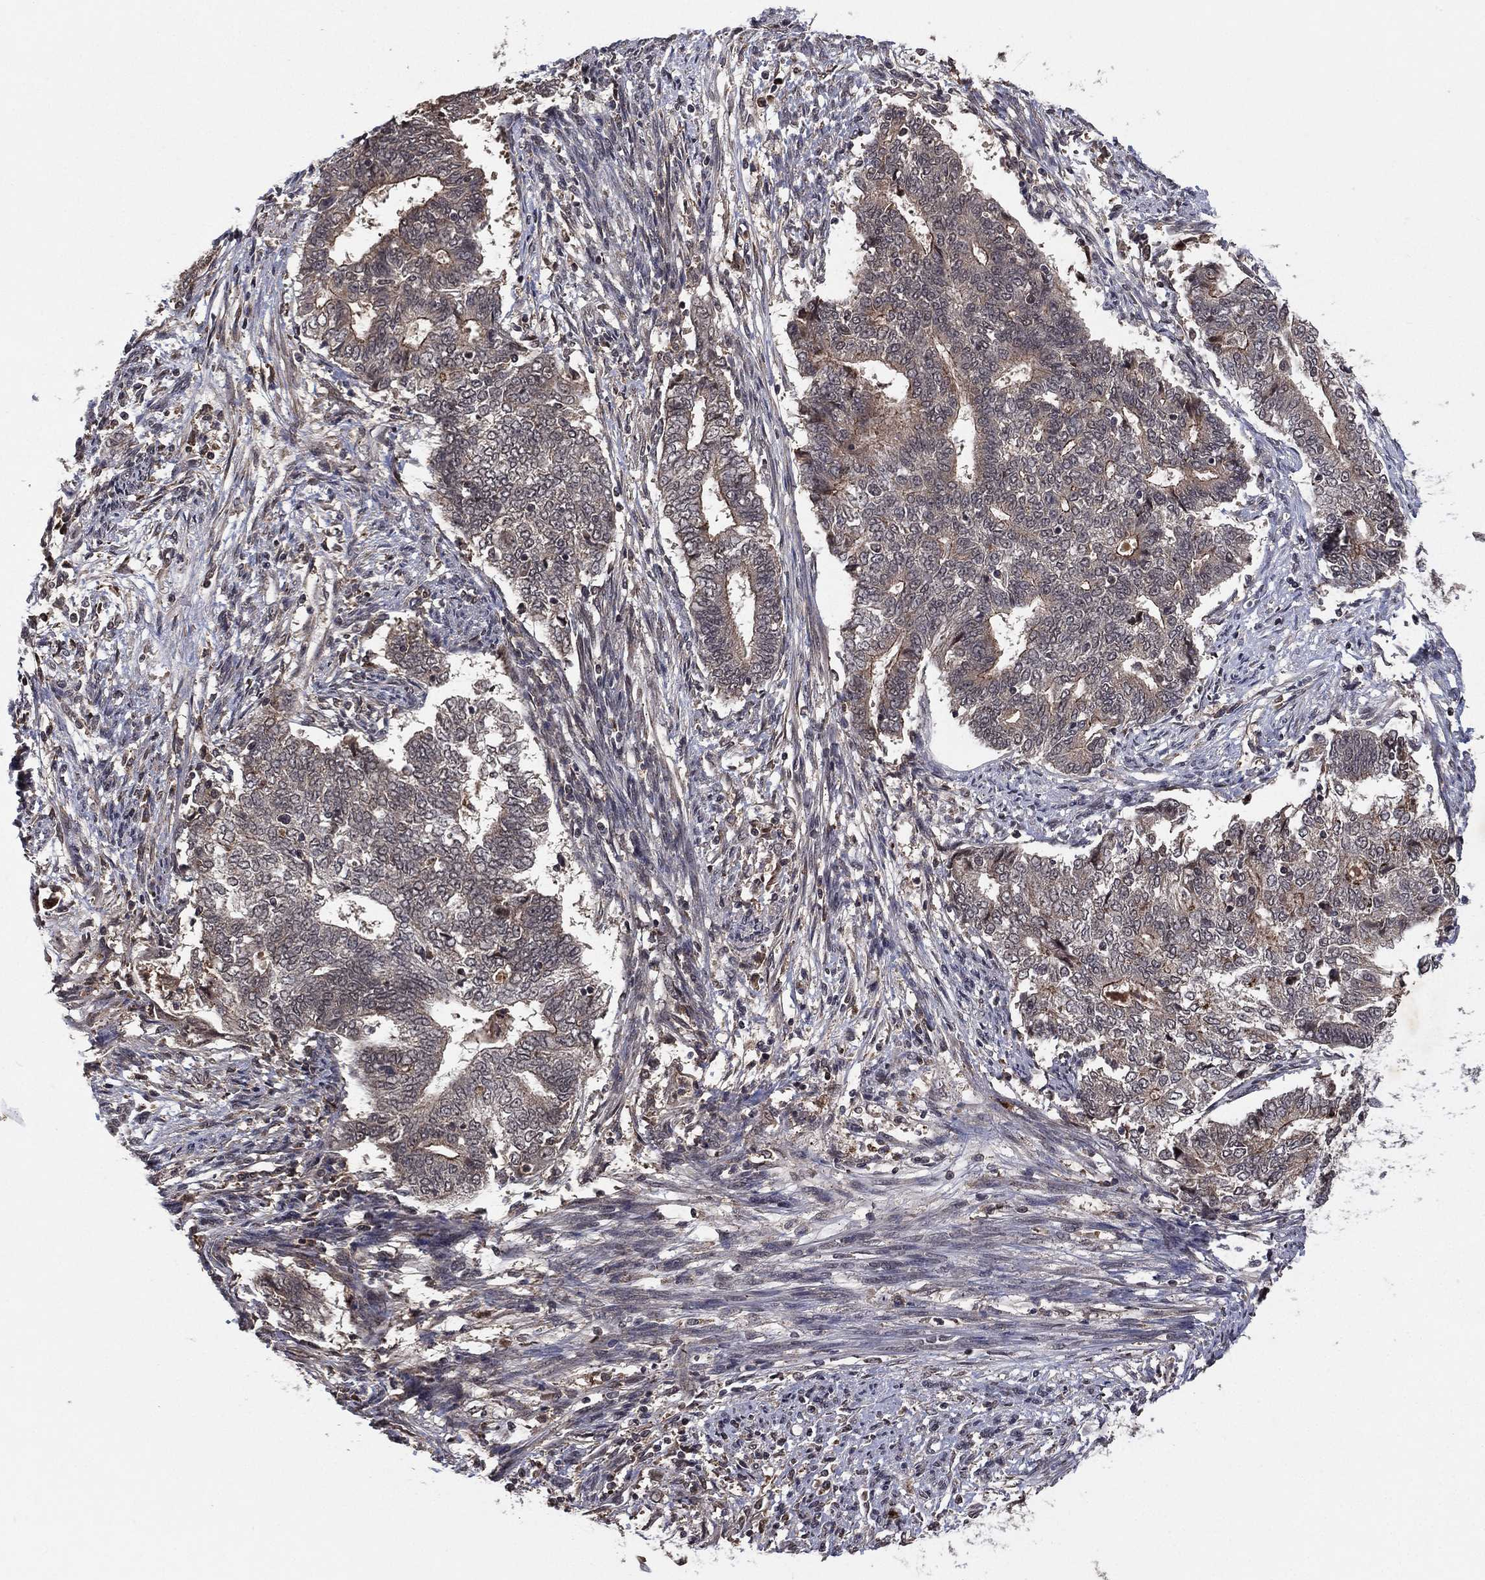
{"staining": {"intensity": "negative", "quantity": "none", "location": "none"}, "tissue": "endometrial cancer", "cell_type": "Tumor cells", "image_type": "cancer", "snomed": [{"axis": "morphology", "description": "Adenocarcinoma, NOS"}, {"axis": "topography", "description": "Endometrium"}], "caption": "Endometrial cancer stained for a protein using immunohistochemistry (IHC) exhibits no staining tumor cells.", "gene": "ATG4B", "patient": {"sex": "female", "age": 65}}